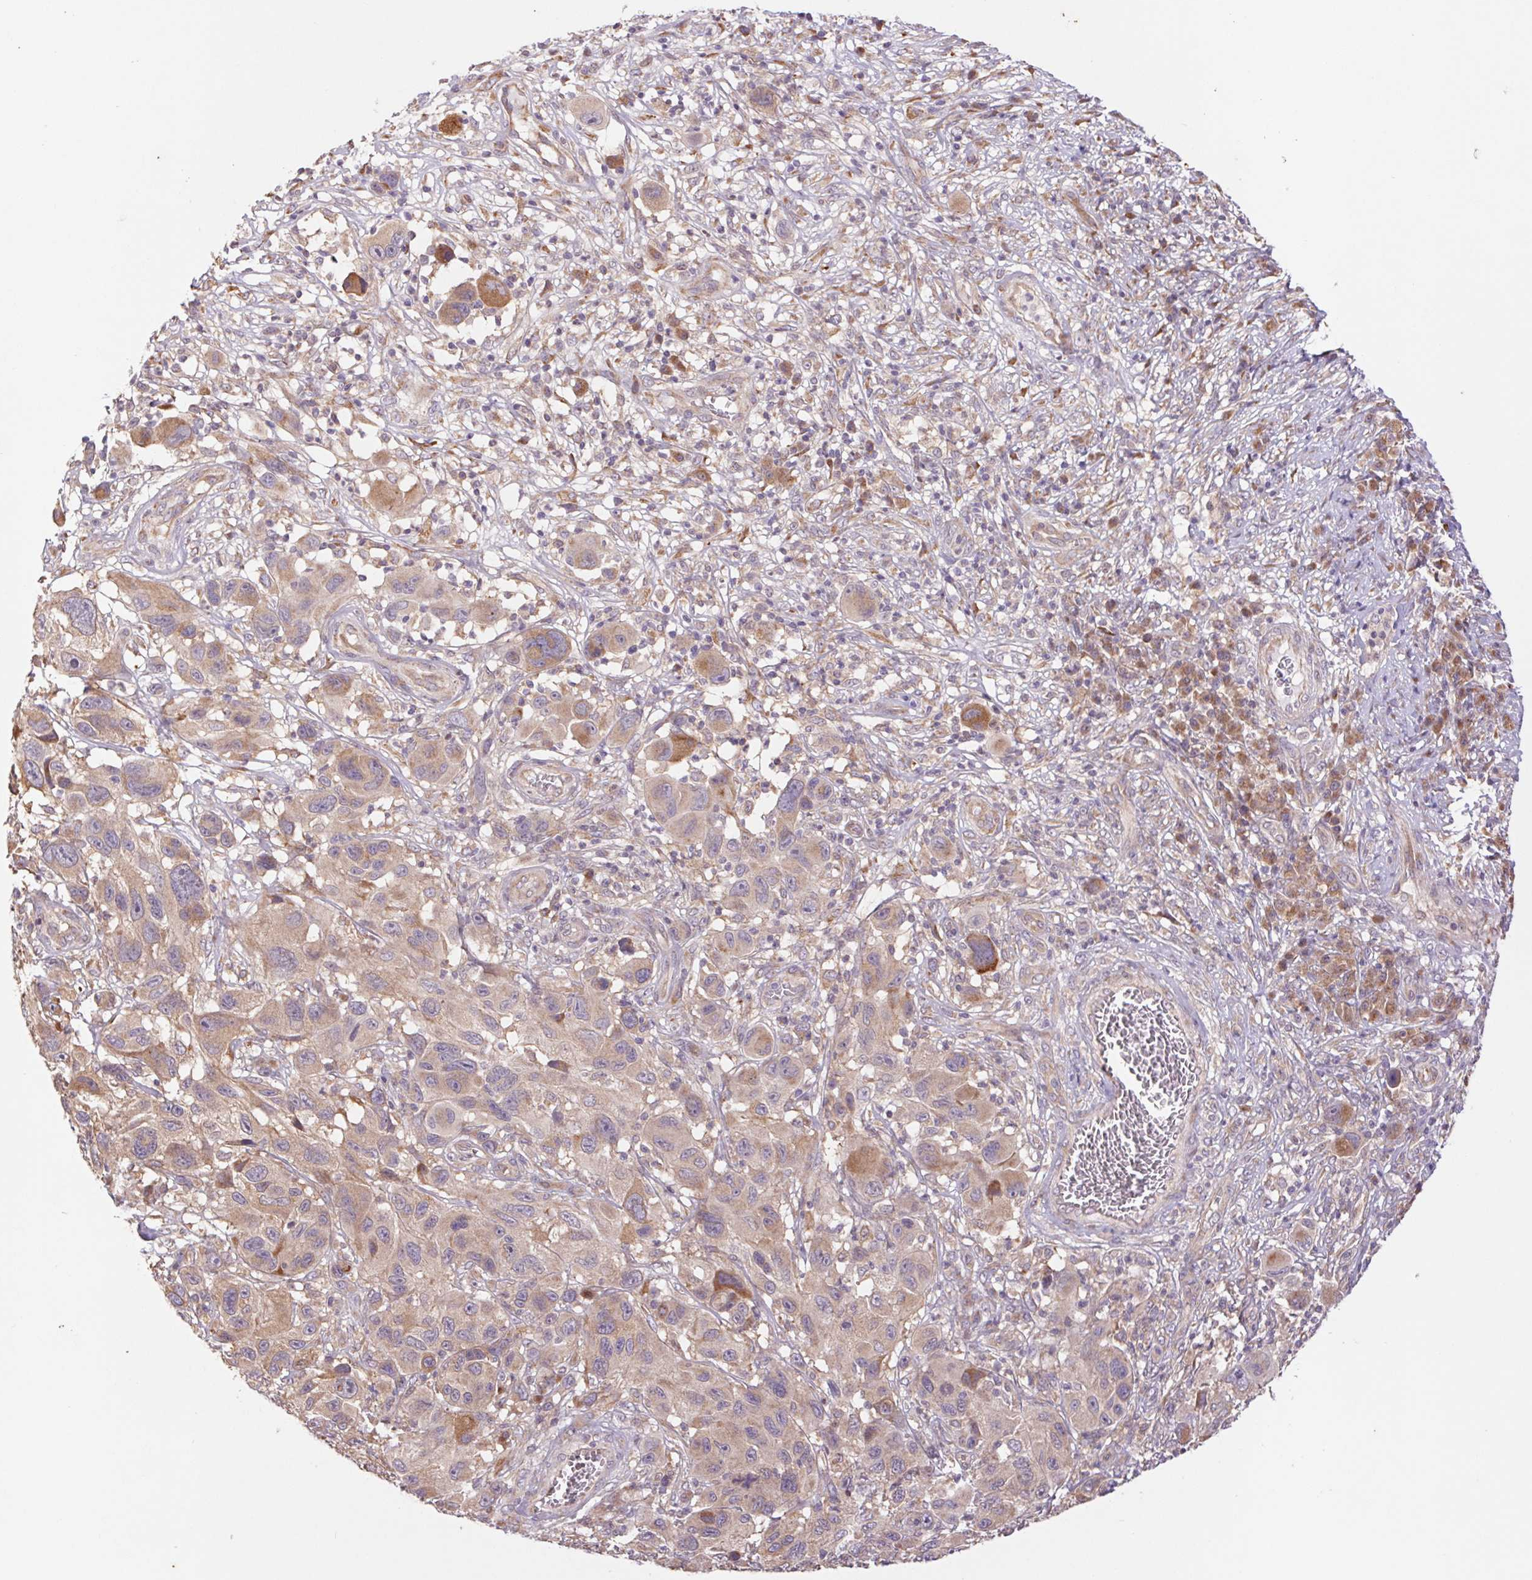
{"staining": {"intensity": "moderate", "quantity": "<25%", "location": "cytoplasmic/membranous"}, "tissue": "melanoma", "cell_type": "Tumor cells", "image_type": "cancer", "snomed": [{"axis": "morphology", "description": "Malignant melanoma, NOS"}, {"axis": "topography", "description": "Skin"}], "caption": "Immunohistochemical staining of melanoma shows low levels of moderate cytoplasmic/membranous staining in about <25% of tumor cells.", "gene": "RRM1", "patient": {"sex": "male", "age": 53}}